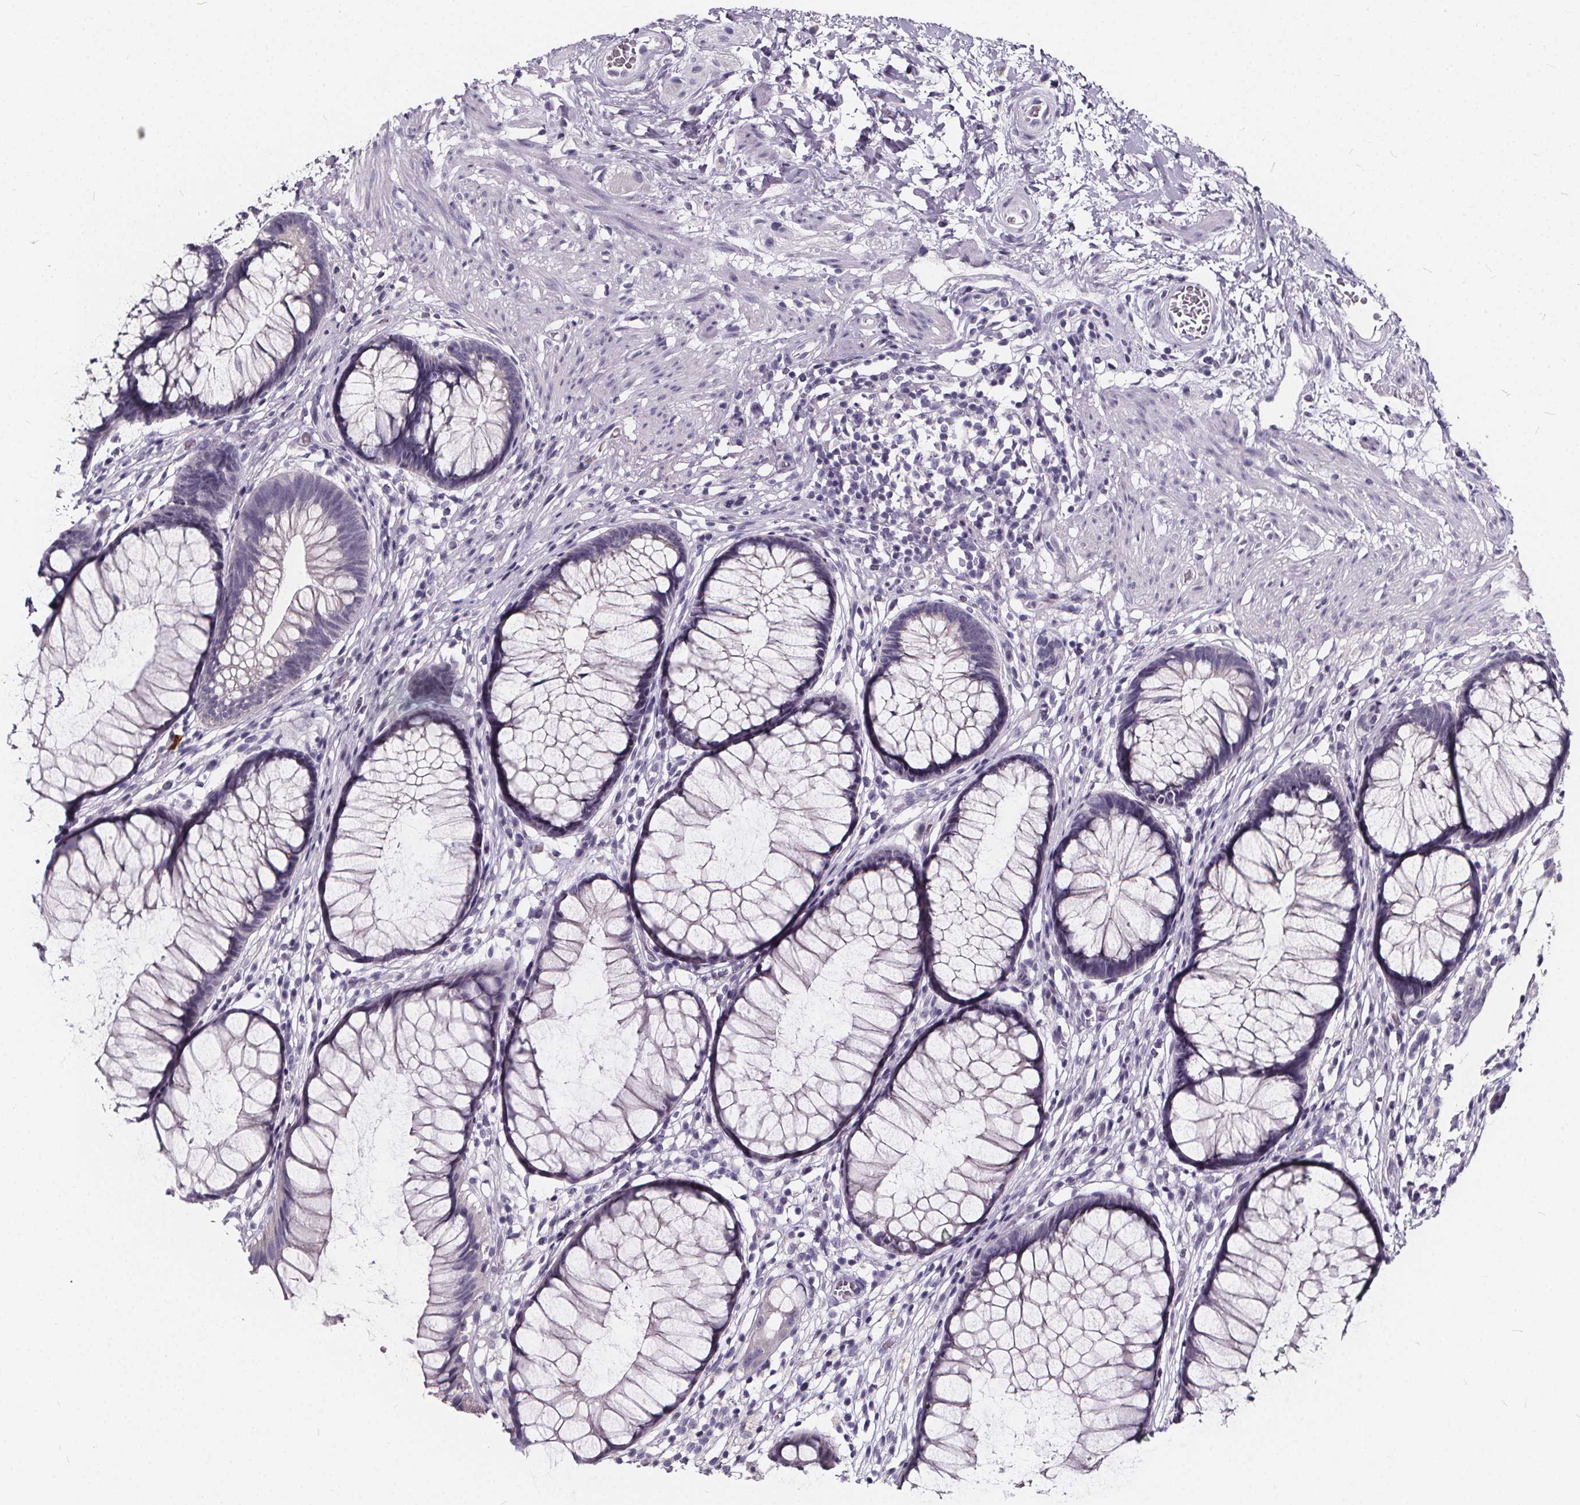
{"staining": {"intensity": "negative", "quantity": "none", "location": "none"}, "tissue": "rectum", "cell_type": "Glandular cells", "image_type": "normal", "snomed": [{"axis": "morphology", "description": "Normal tissue, NOS"}, {"axis": "topography", "description": "Smooth muscle"}, {"axis": "topography", "description": "Rectum"}], "caption": "Glandular cells show no significant positivity in benign rectum.", "gene": "SPEF2", "patient": {"sex": "male", "age": 53}}